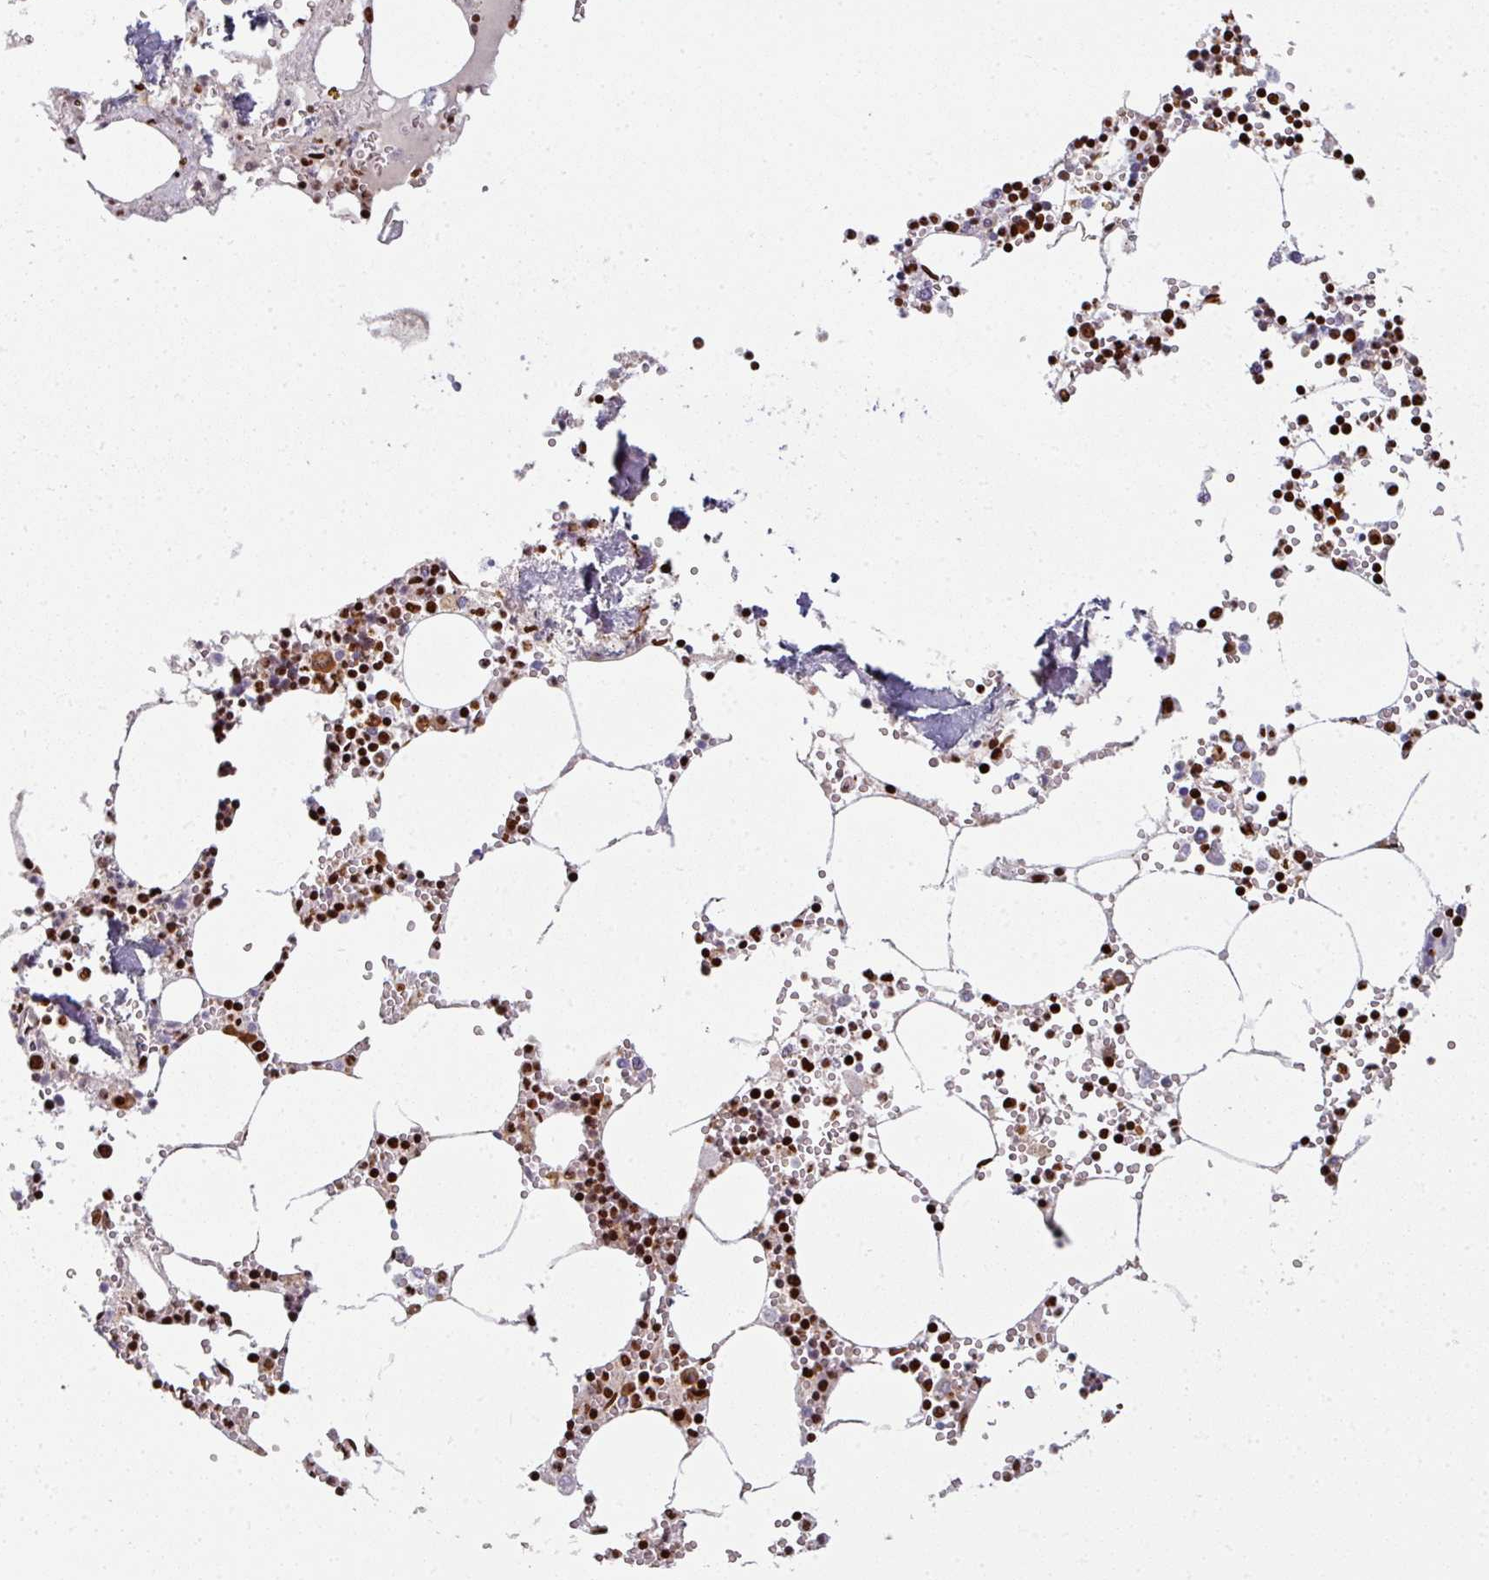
{"staining": {"intensity": "strong", "quantity": ">75%", "location": "nuclear"}, "tissue": "bone marrow", "cell_type": "Hematopoietic cells", "image_type": "normal", "snomed": [{"axis": "morphology", "description": "Normal tissue, NOS"}, {"axis": "topography", "description": "Bone marrow"}], "caption": "Approximately >75% of hematopoietic cells in normal bone marrow exhibit strong nuclear protein positivity as visualized by brown immunohistochemical staining.", "gene": "SIK3", "patient": {"sex": "male", "age": 54}}